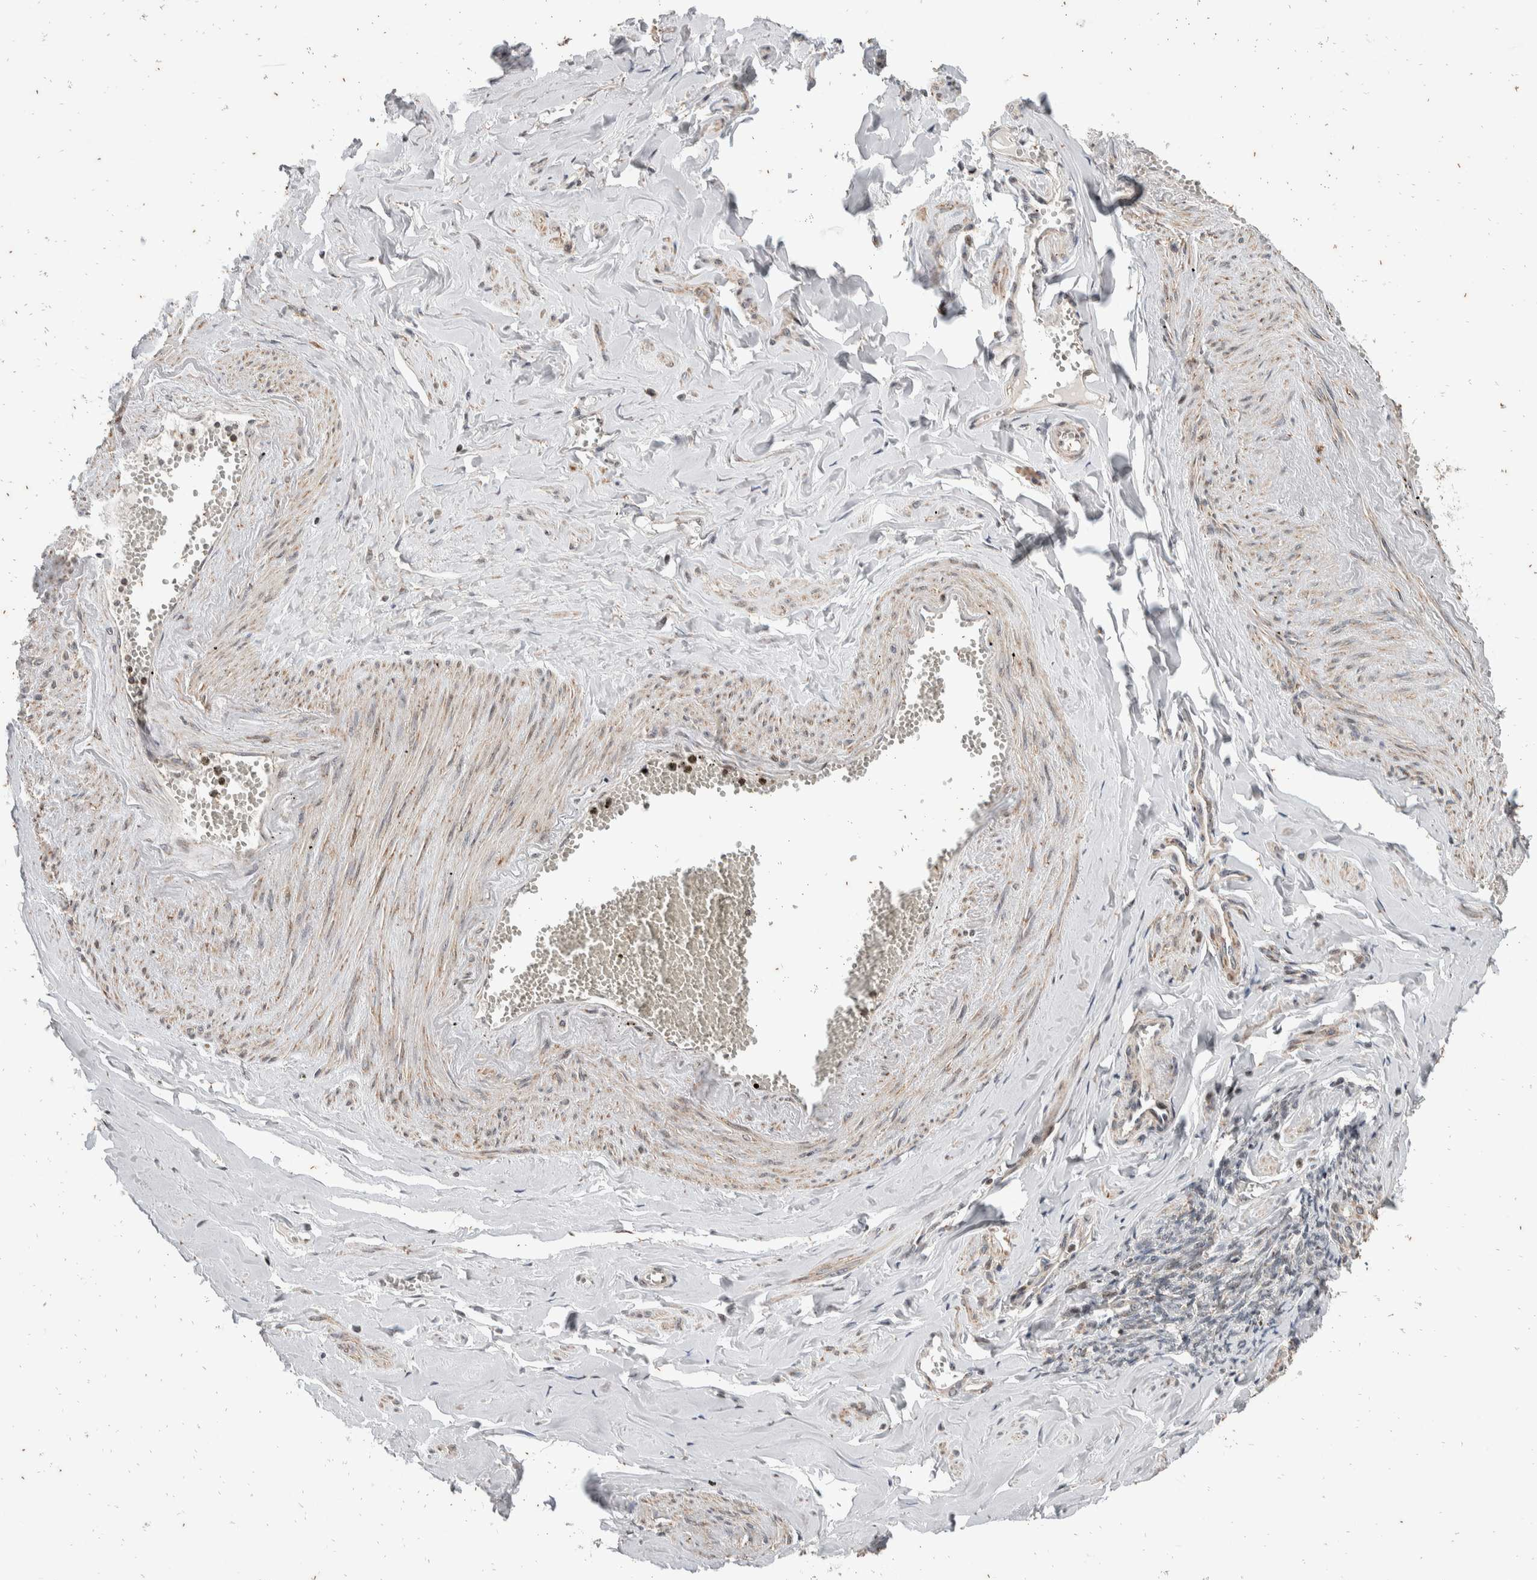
{"staining": {"intensity": "weak", "quantity": ">75%", "location": "cytoplasmic/membranous"}, "tissue": "adipose tissue", "cell_type": "Adipocytes", "image_type": "normal", "snomed": [{"axis": "morphology", "description": "Normal tissue, NOS"}, {"axis": "topography", "description": "Vascular tissue"}, {"axis": "topography", "description": "Fallopian tube"}, {"axis": "topography", "description": "Ovary"}], "caption": "Immunohistochemistry (IHC) of unremarkable adipose tissue demonstrates low levels of weak cytoplasmic/membranous staining in approximately >75% of adipocytes. (IHC, brightfield microscopy, high magnification).", "gene": "ATXN7L1", "patient": {"sex": "female", "age": 67}}